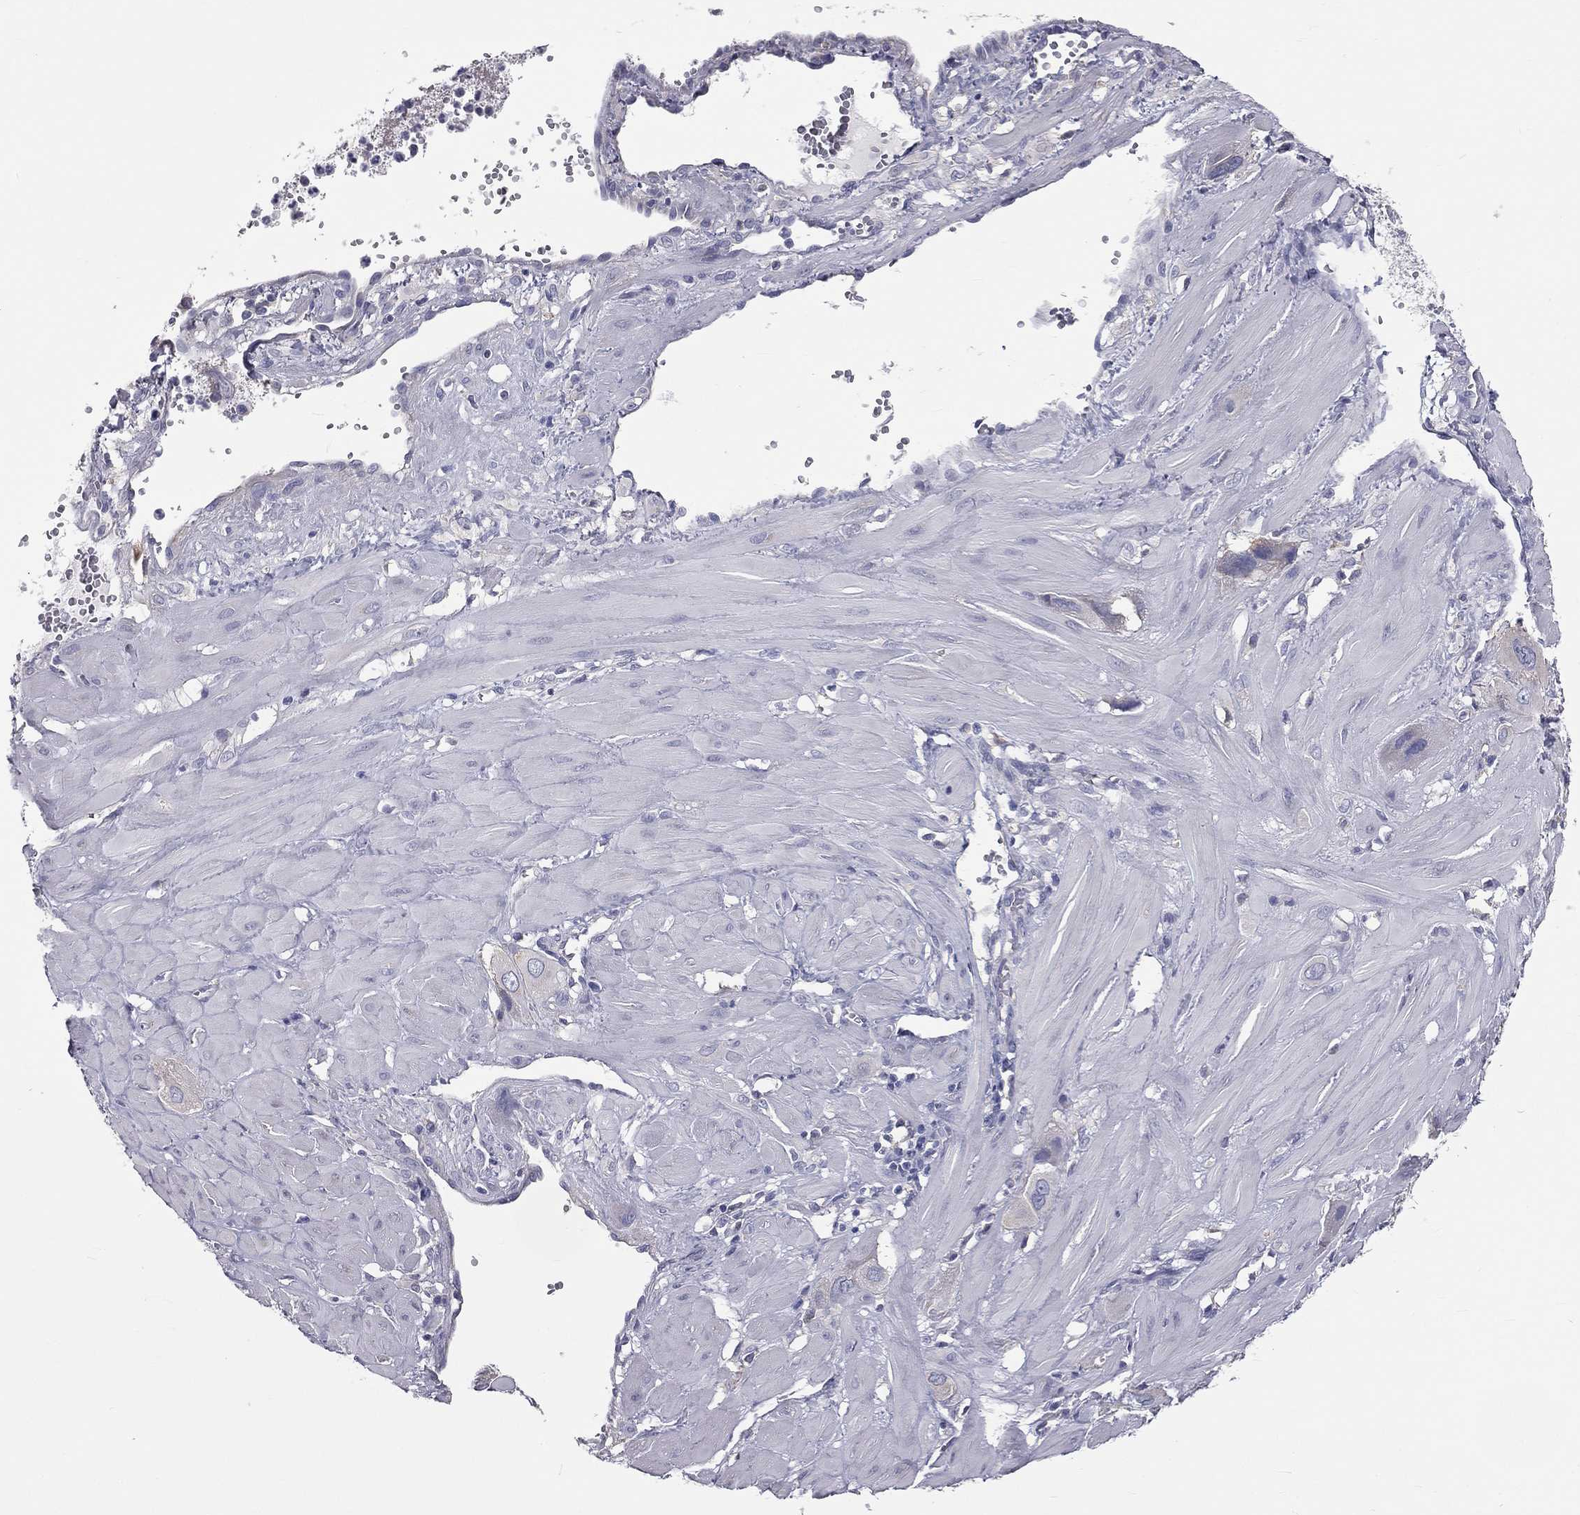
{"staining": {"intensity": "negative", "quantity": "none", "location": "none"}, "tissue": "cervical cancer", "cell_type": "Tumor cells", "image_type": "cancer", "snomed": [{"axis": "morphology", "description": "Squamous cell carcinoma, NOS"}, {"axis": "topography", "description": "Cervix"}], "caption": "Human cervical cancer stained for a protein using immunohistochemistry (IHC) shows no positivity in tumor cells.", "gene": "MUC13", "patient": {"sex": "female", "age": 34}}